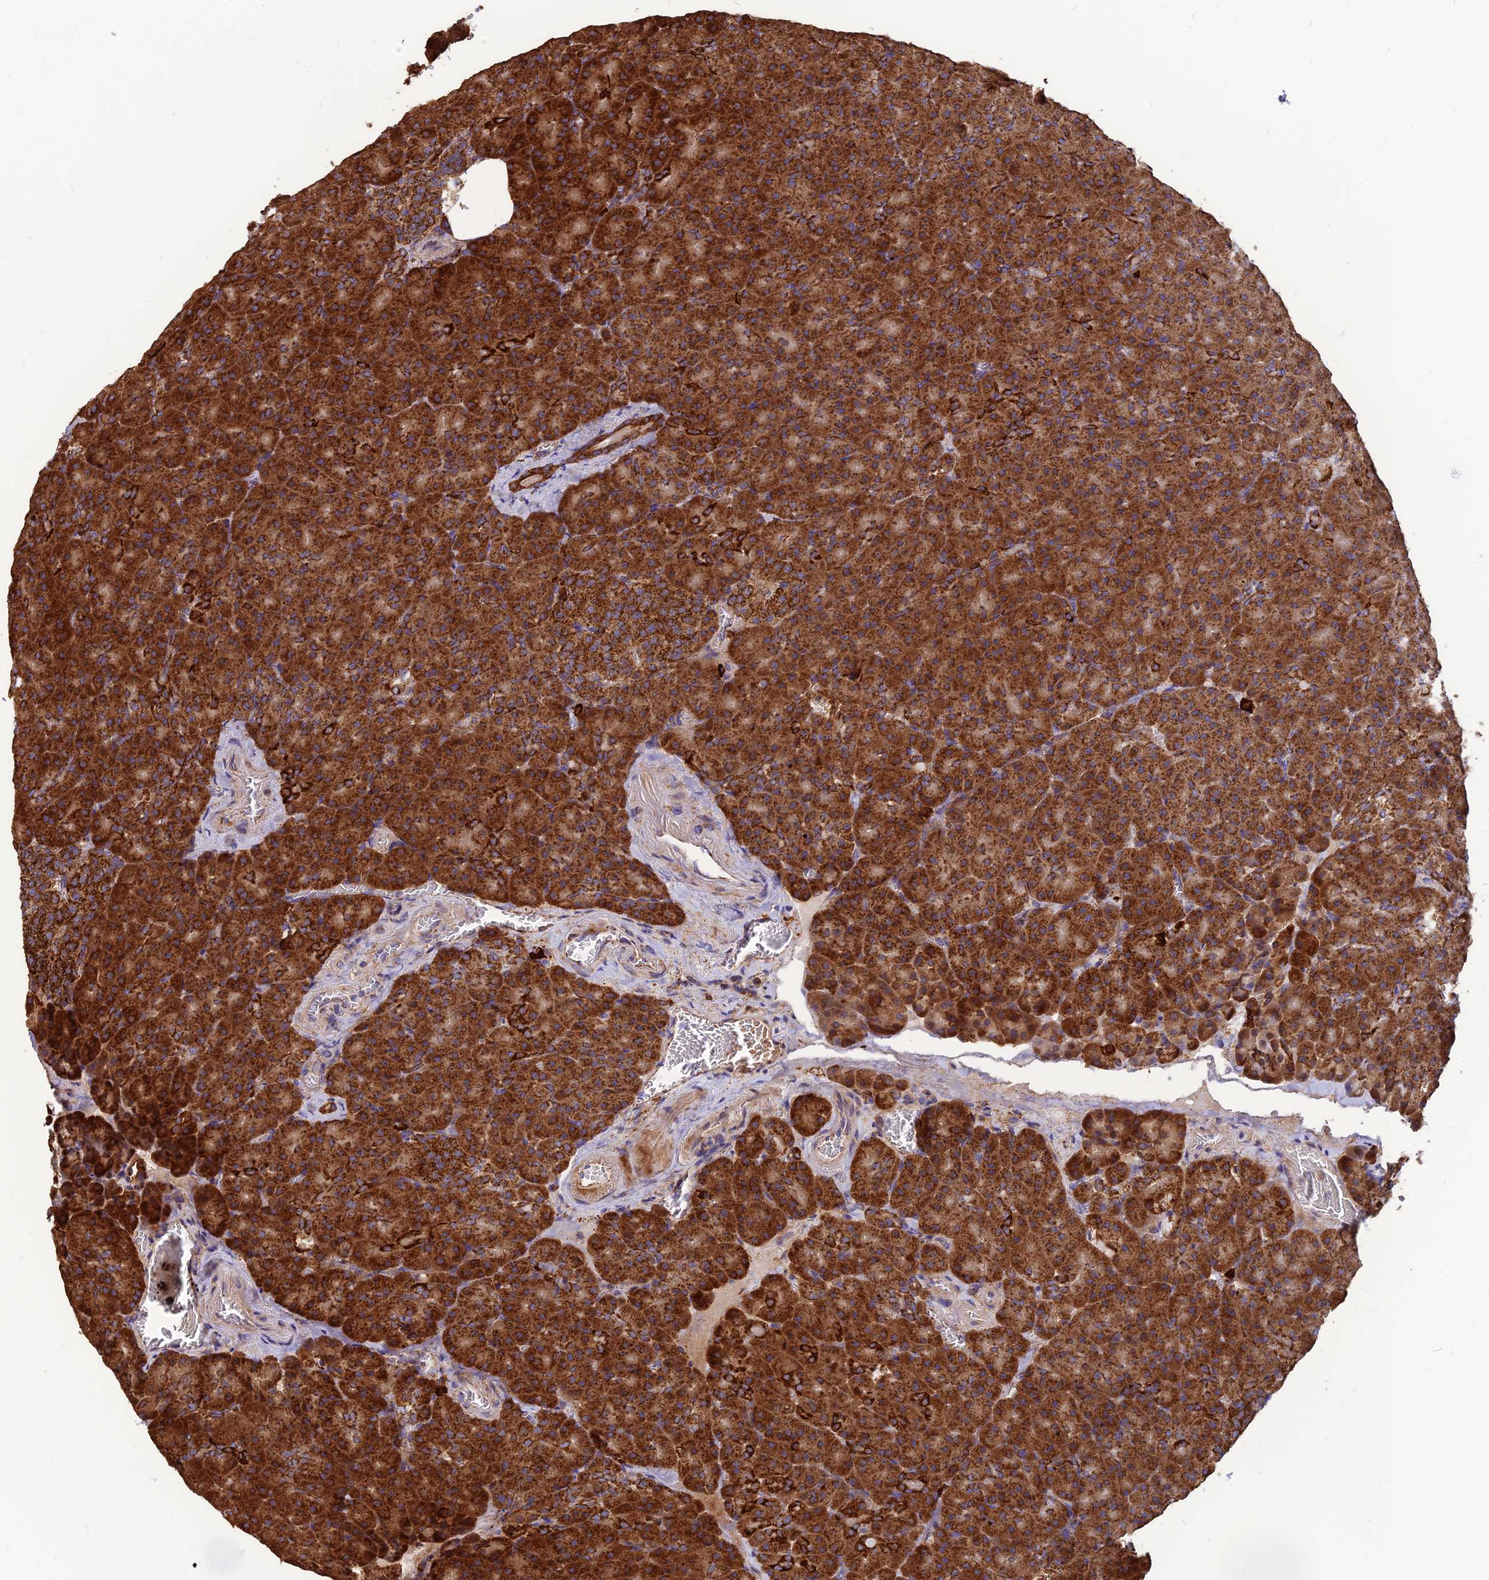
{"staining": {"intensity": "strong", "quantity": ">75%", "location": "cytoplasmic/membranous"}, "tissue": "pancreas", "cell_type": "Exocrine glandular cells", "image_type": "normal", "snomed": [{"axis": "morphology", "description": "Normal tissue, NOS"}, {"axis": "topography", "description": "Pancreas"}], "caption": "Protein analysis of unremarkable pancreas reveals strong cytoplasmic/membranous staining in approximately >75% of exocrine glandular cells. Nuclei are stained in blue.", "gene": "THUMPD2", "patient": {"sex": "female", "age": 74}}